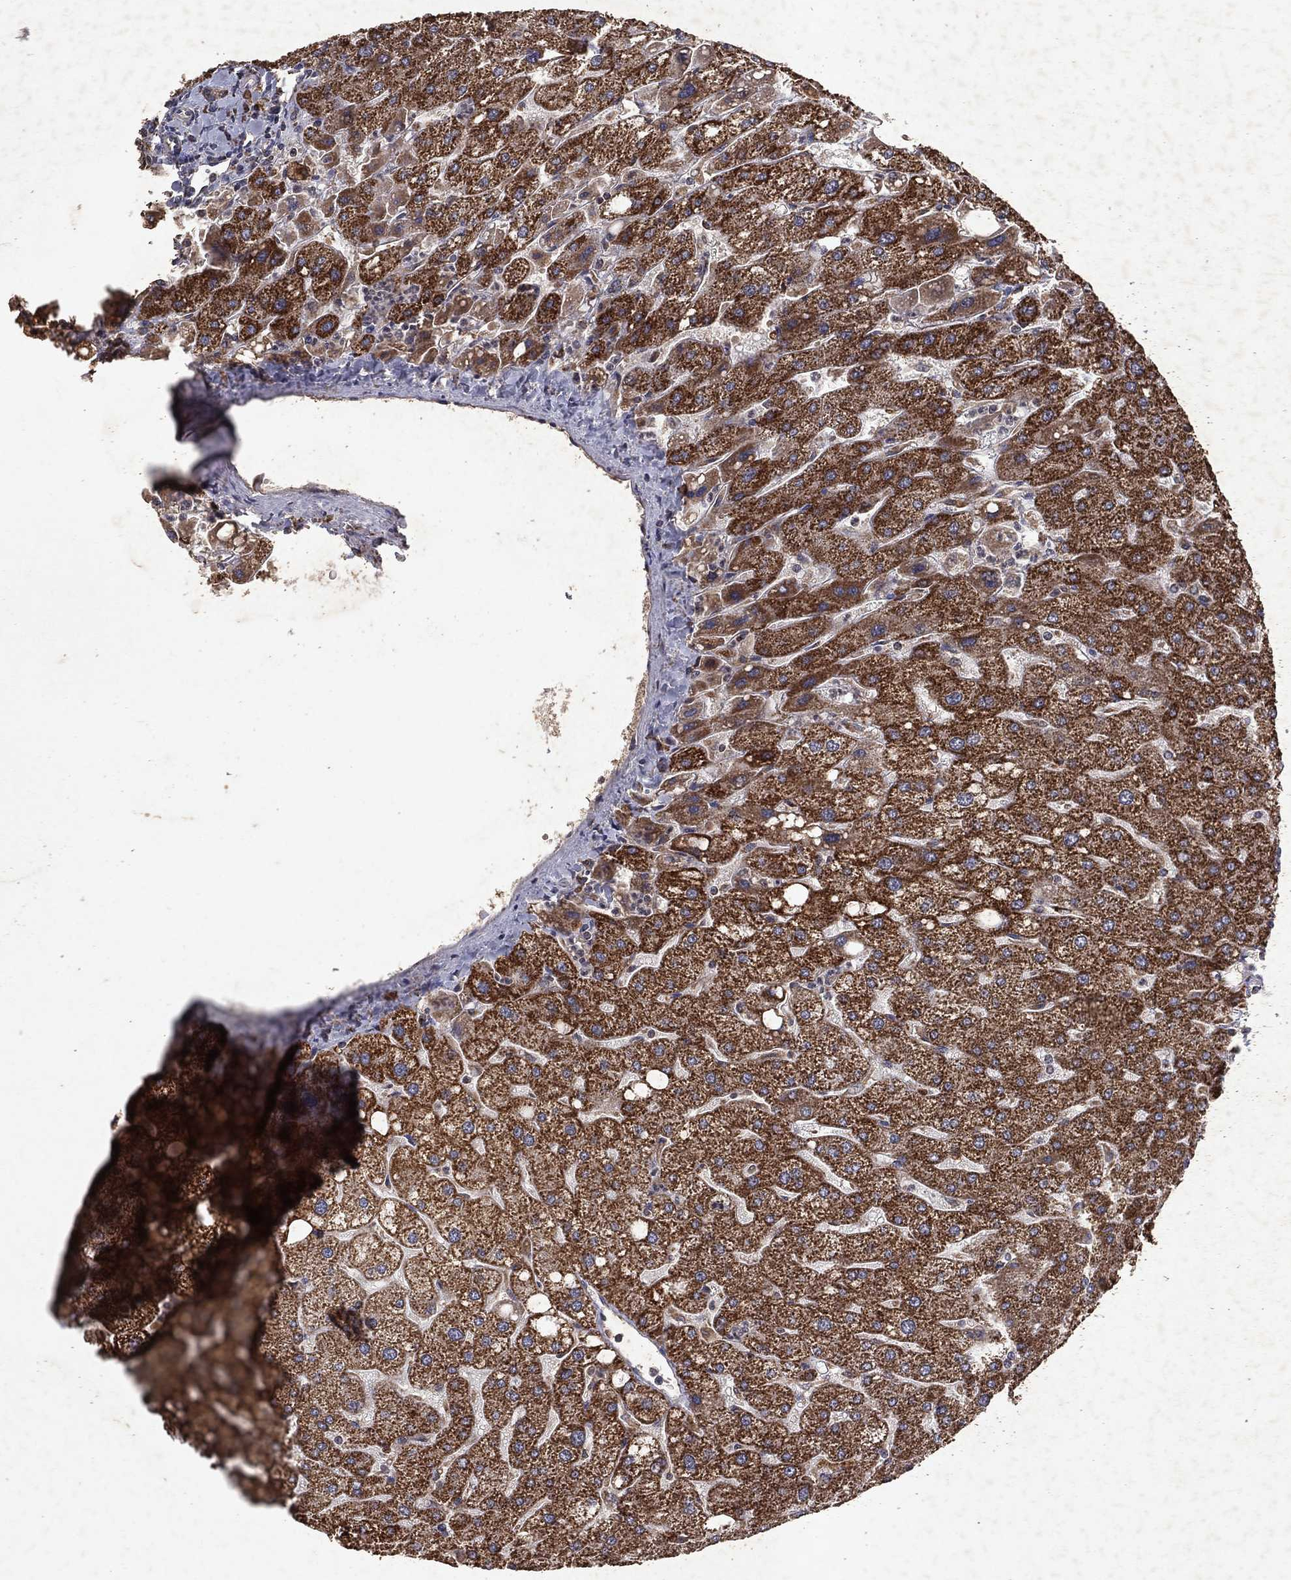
{"staining": {"intensity": "negative", "quantity": "none", "location": "none"}, "tissue": "liver", "cell_type": "Cholangiocytes", "image_type": "normal", "snomed": [{"axis": "morphology", "description": "Normal tissue, NOS"}, {"axis": "topography", "description": "Liver"}], "caption": "A histopathology image of liver stained for a protein reveals no brown staining in cholangiocytes. (Brightfield microscopy of DAB immunohistochemistry at high magnification).", "gene": "PYROXD2", "patient": {"sex": "male", "age": 67}}